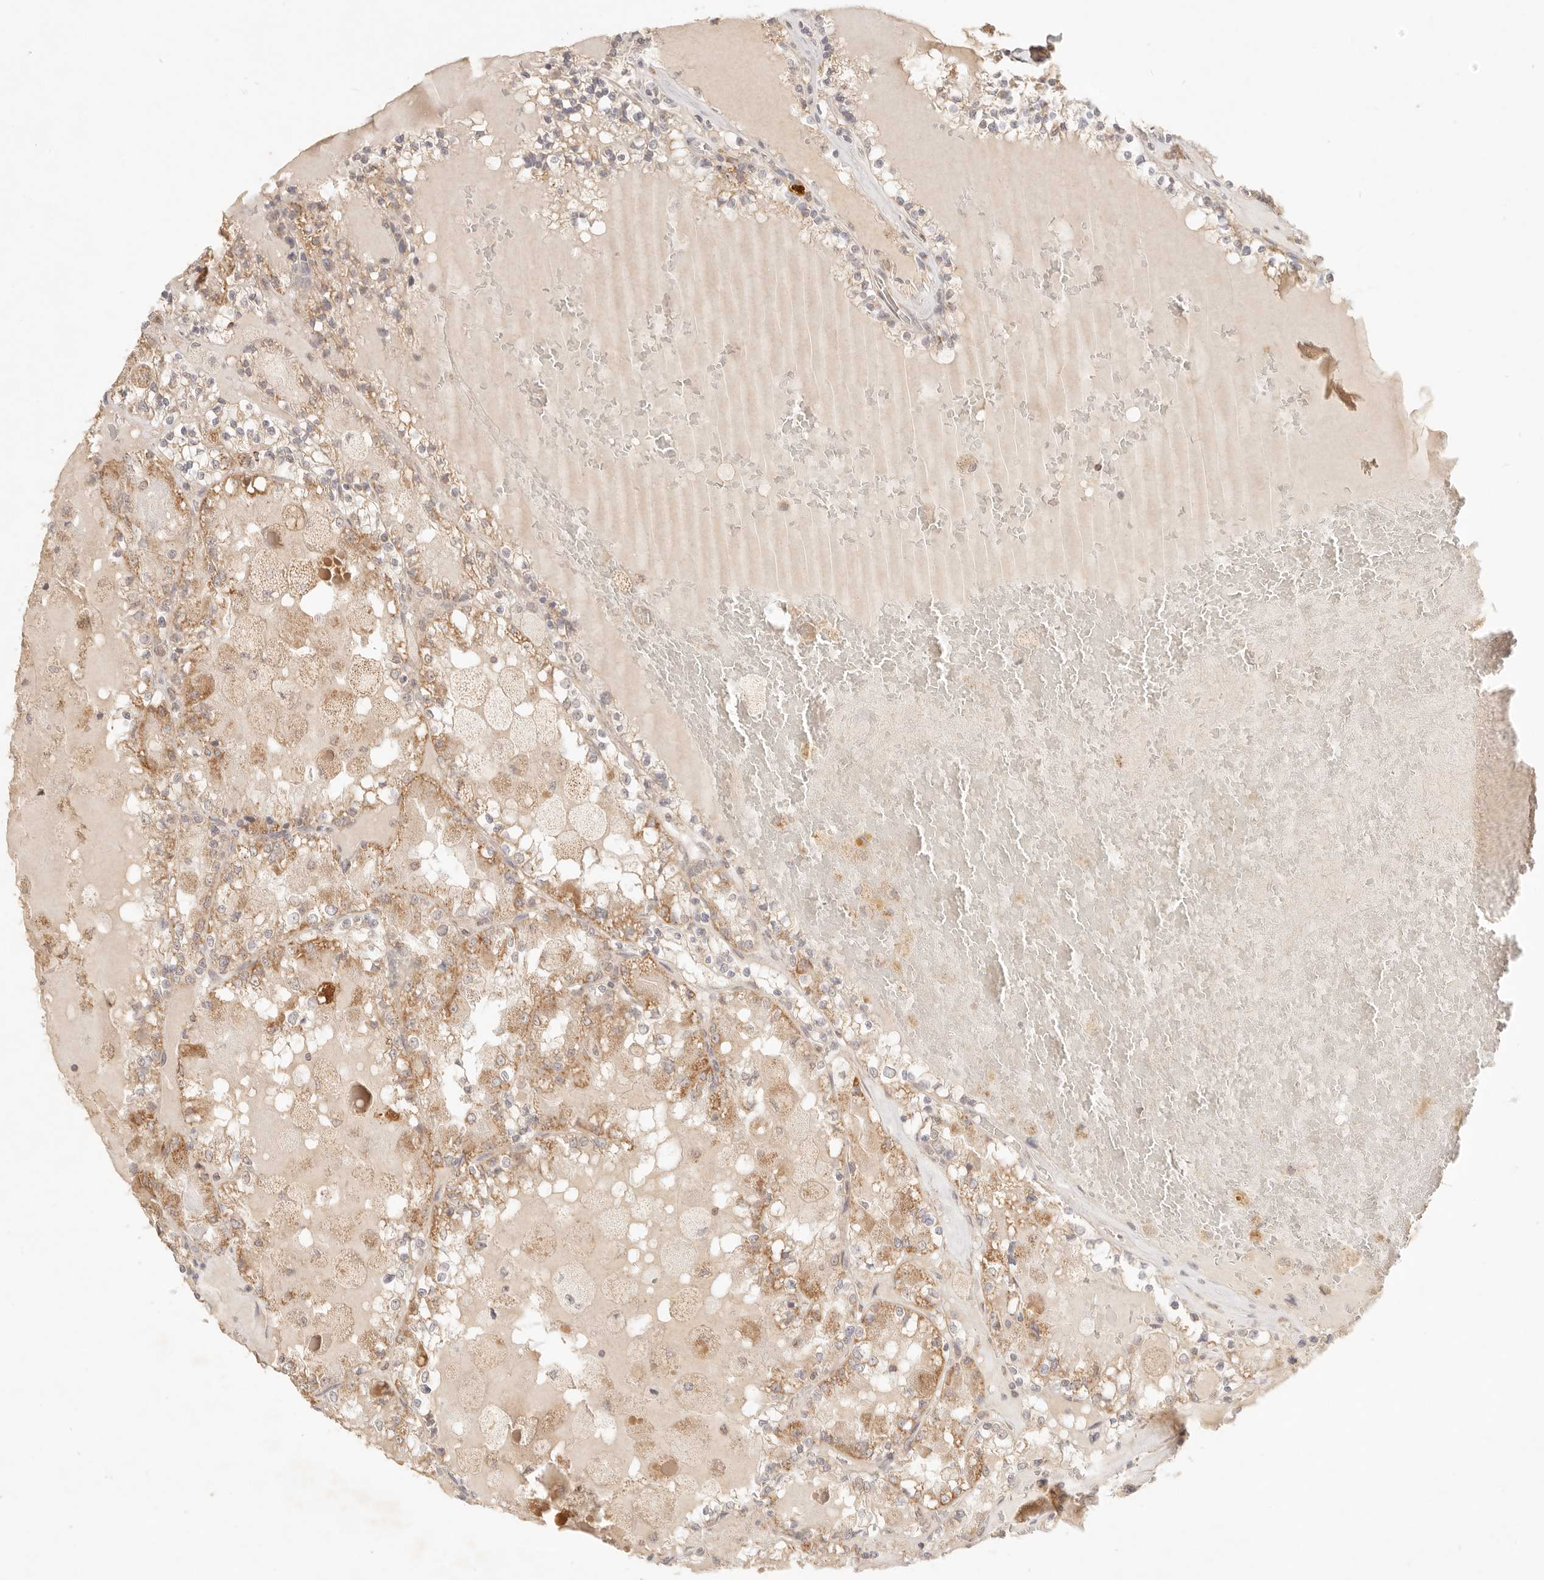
{"staining": {"intensity": "moderate", "quantity": ">75%", "location": "cytoplasmic/membranous"}, "tissue": "renal cancer", "cell_type": "Tumor cells", "image_type": "cancer", "snomed": [{"axis": "morphology", "description": "Adenocarcinoma, NOS"}, {"axis": "topography", "description": "Kidney"}], "caption": "Immunohistochemical staining of renal cancer displays medium levels of moderate cytoplasmic/membranous protein staining in about >75% of tumor cells.", "gene": "CPLANE2", "patient": {"sex": "female", "age": 56}}